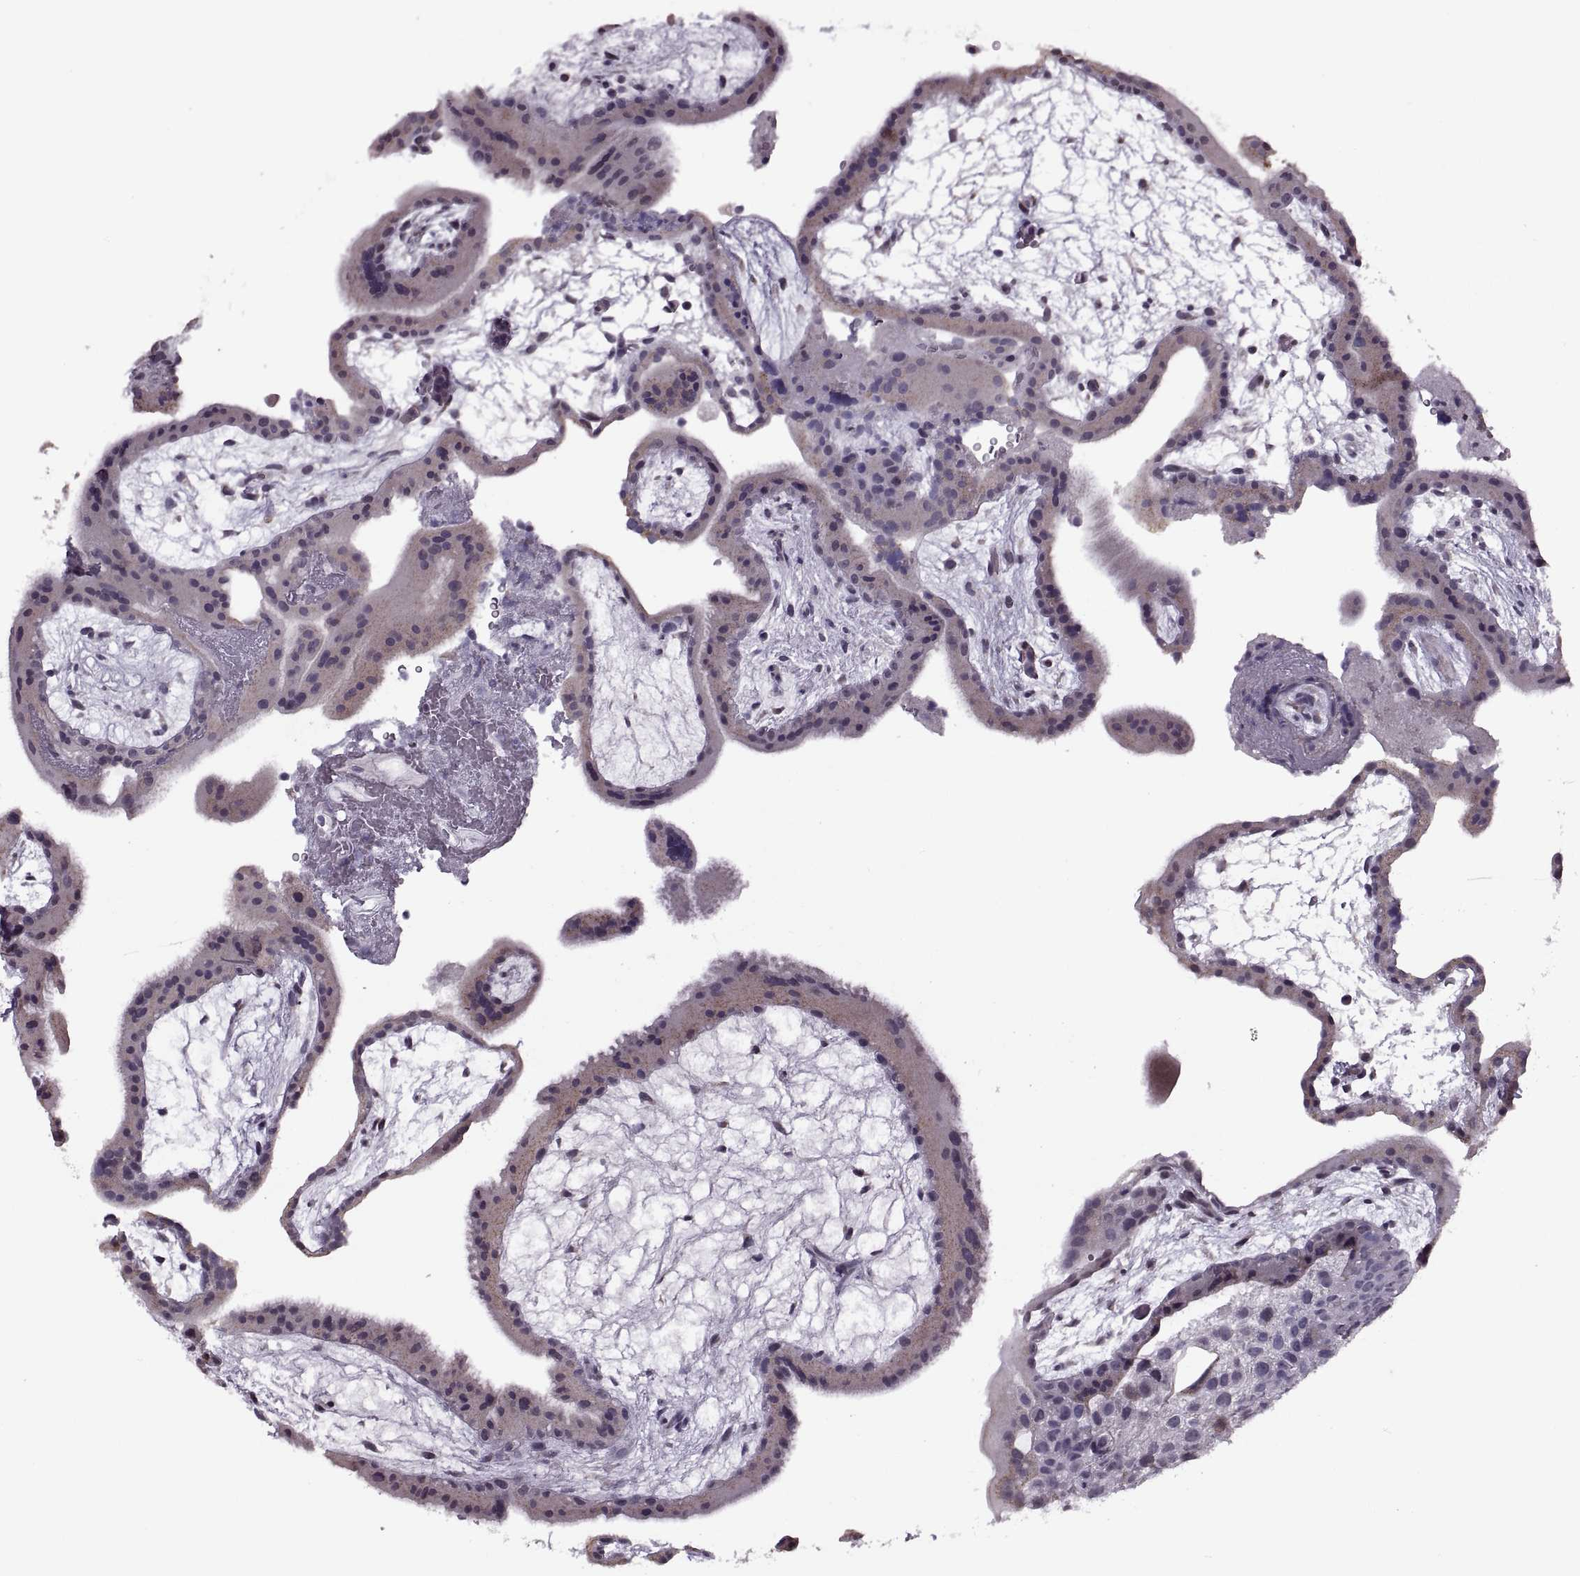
{"staining": {"intensity": "weak", "quantity": "<25%", "location": "cytoplasmic/membranous"}, "tissue": "placenta", "cell_type": "Decidual cells", "image_type": "normal", "snomed": [{"axis": "morphology", "description": "Normal tissue, NOS"}, {"axis": "topography", "description": "Placenta"}], "caption": "IHC image of normal placenta stained for a protein (brown), which shows no positivity in decidual cells. (IHC, brightfield microscopy, high magnification).", "gene": "PRSS37", "patient": {"sex": "female", "age": 19}}